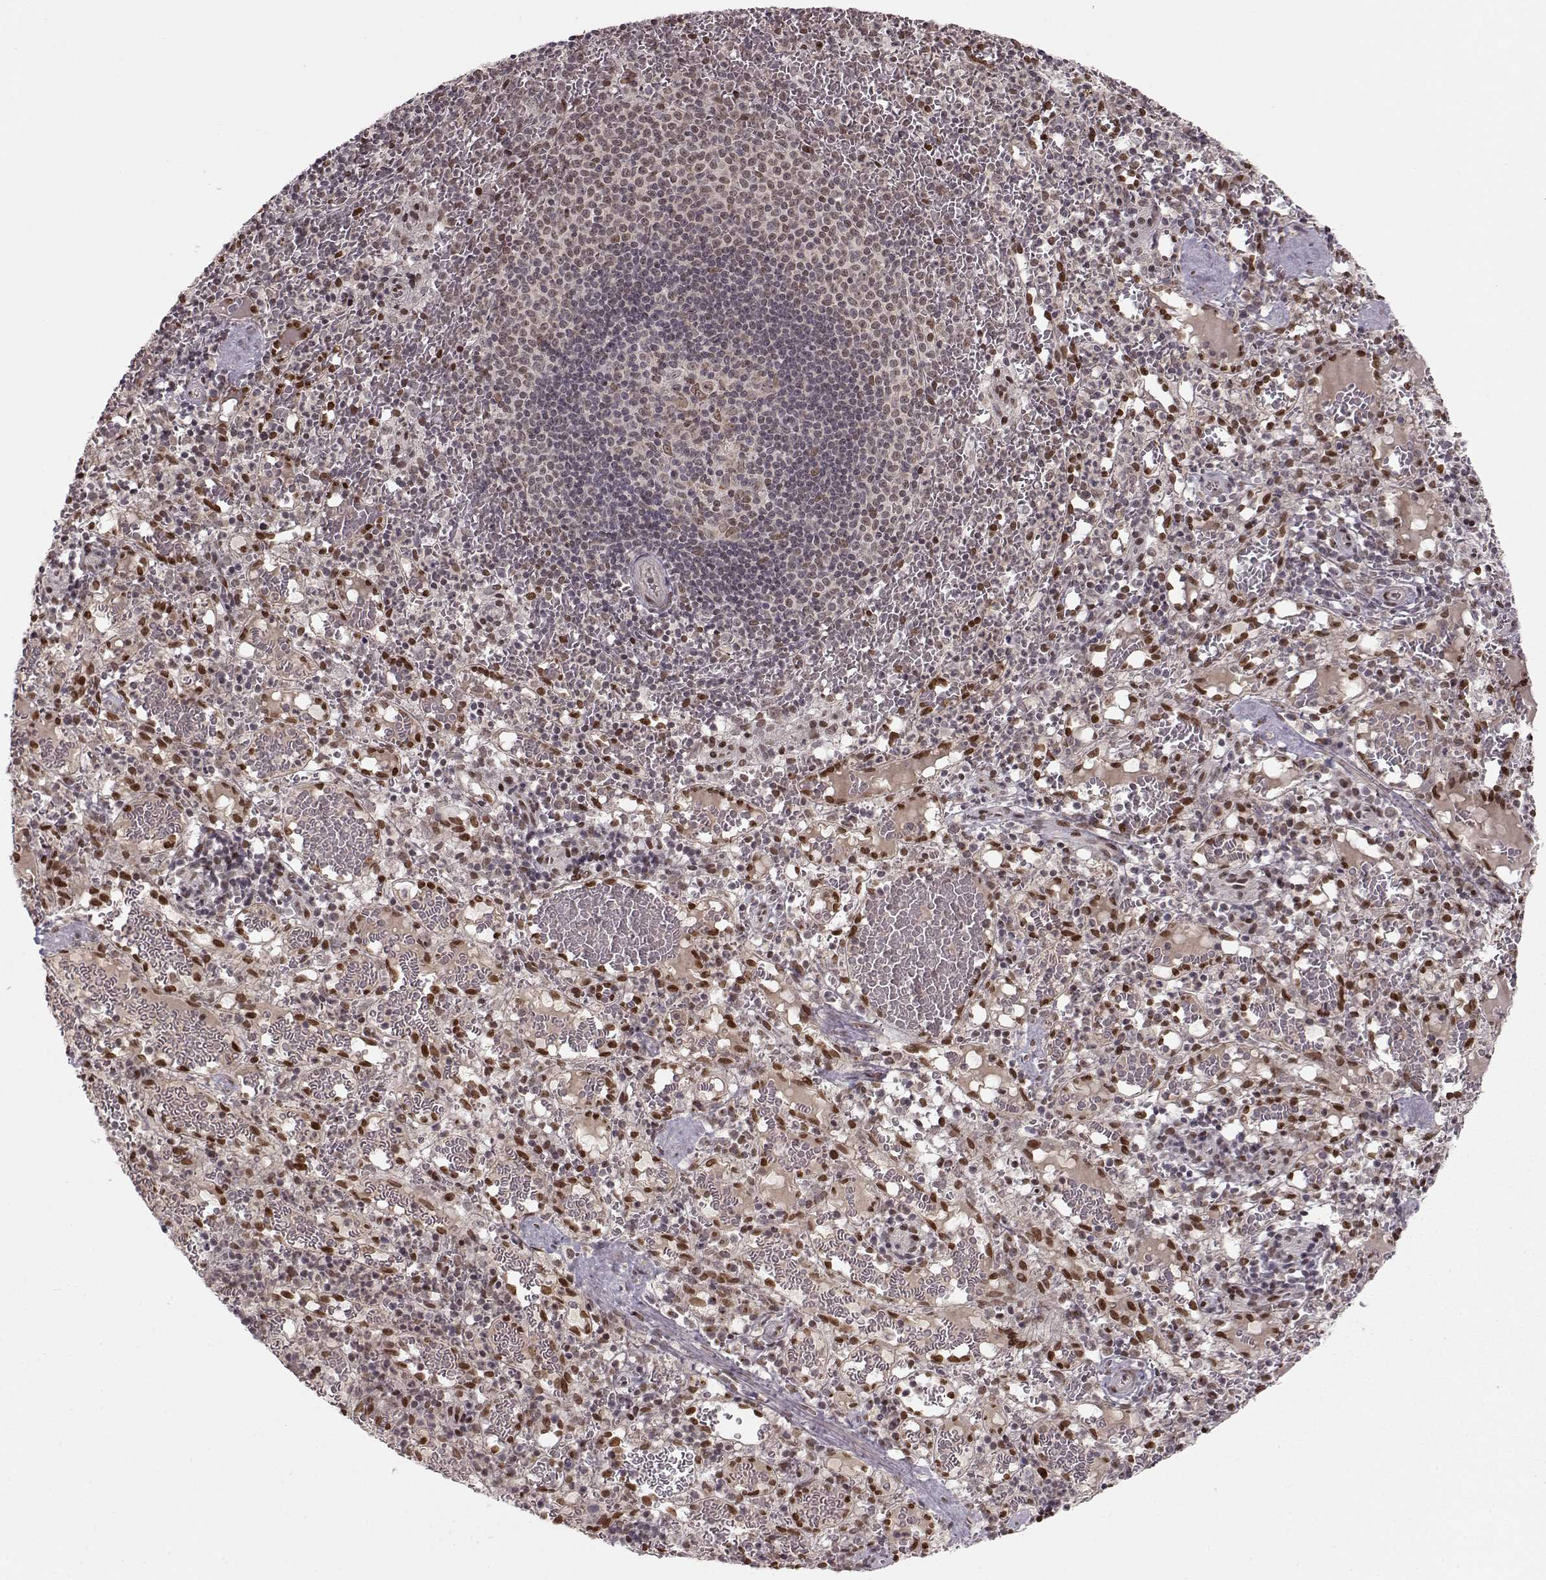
{"staining": {"intensity": "strong", "quantity": "25%-75%", "location": "nuclear"}, "tissue": "spleen", "cell_type": "Cells in red pulp", "image_type": "normal", "snomed": [{"axis": "morphology", "description": "Normal tissue, NOS"}, {"axis": "topography", "description": "Spleen"}], "caption": "Cells in red pulp show high levels of strong nuclear staining in about 25%-75% of cells in benign spleen. The staining is performed using DAB (3,3'-diaminobenzidine) brown chromogen to label protein expression. The nuclei are counter-stained blue using hematoxylin.", "gene": "RAI1", "patient": {"sex": "male", "age": 11}}